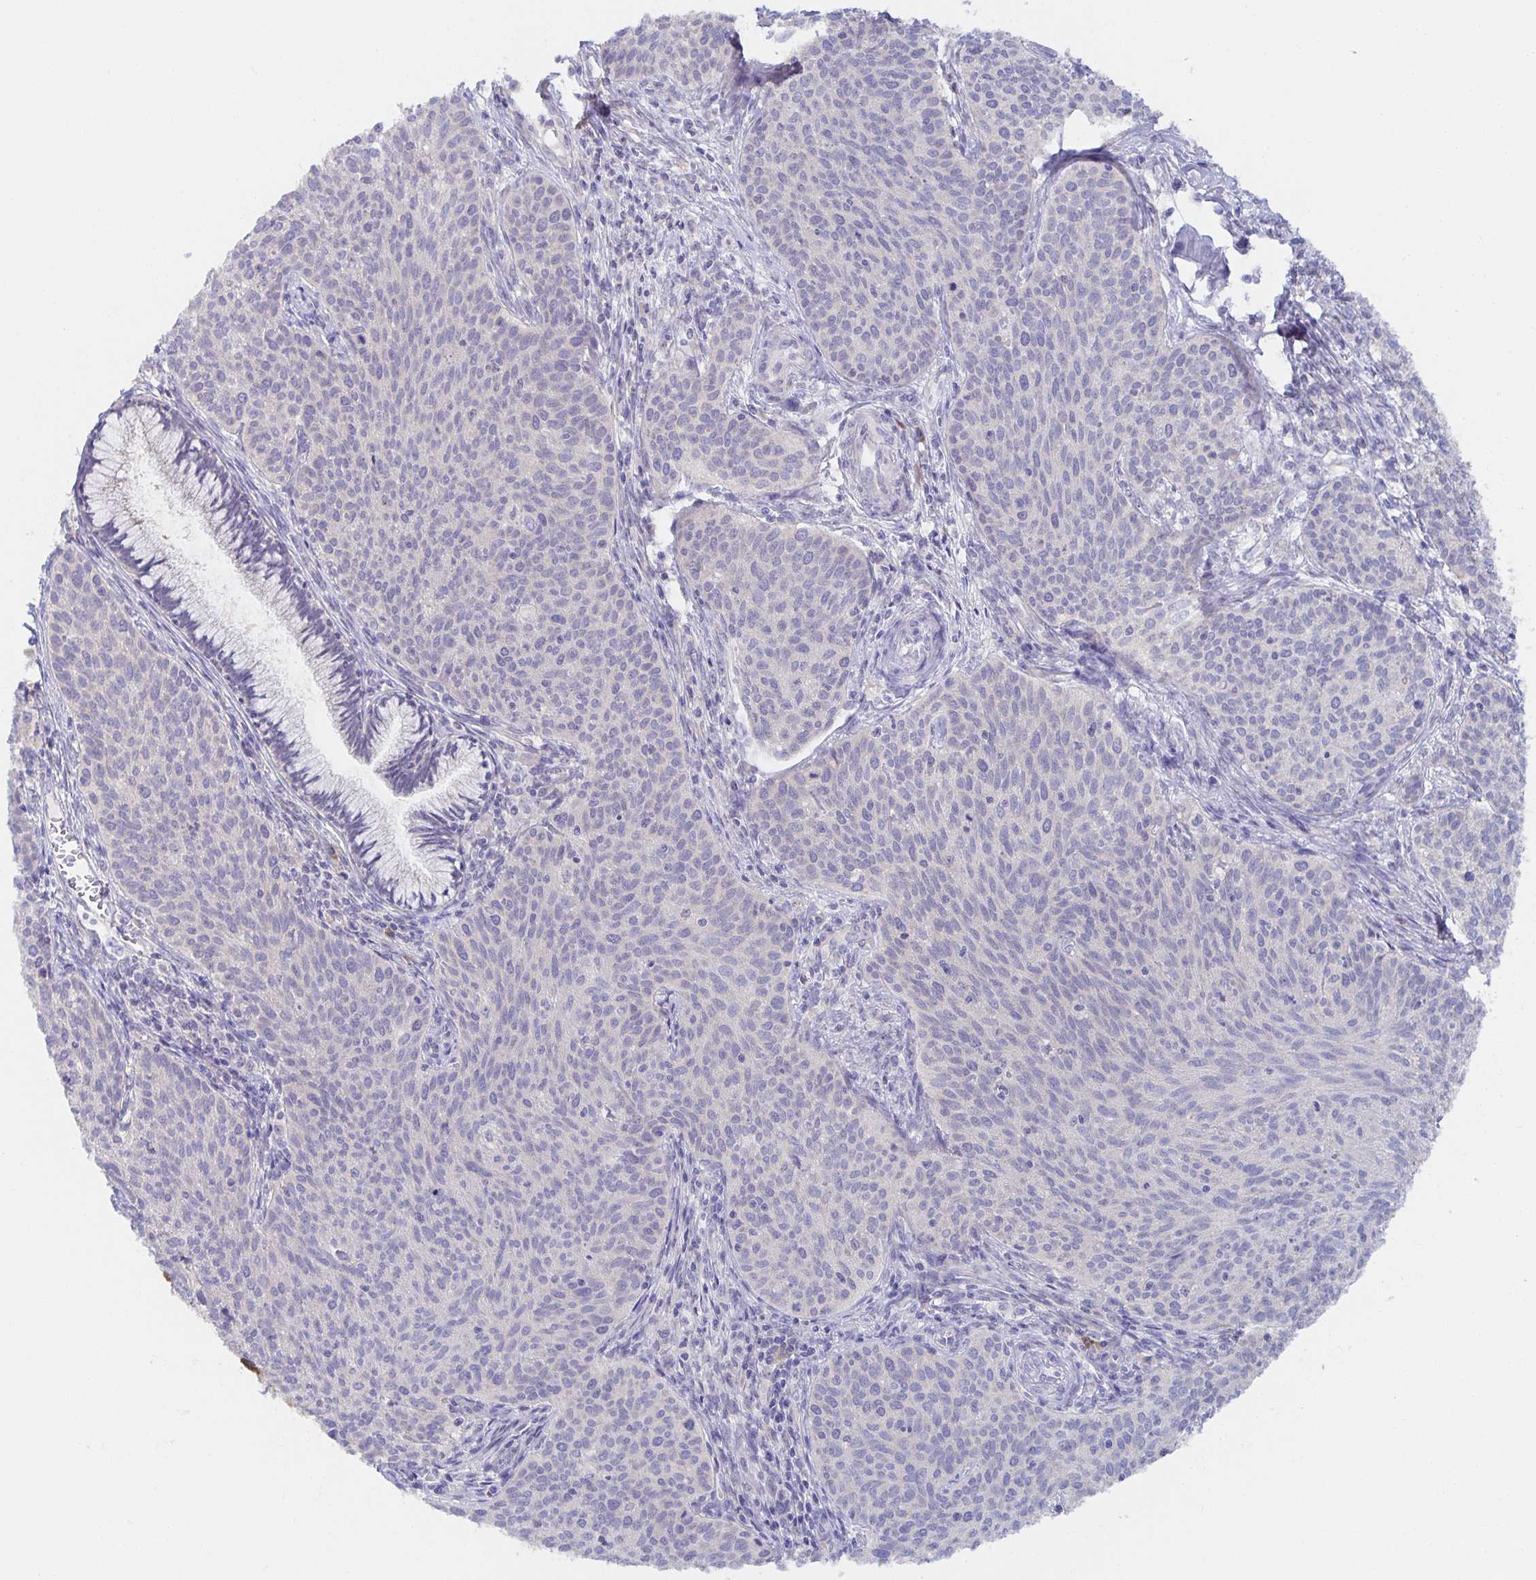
{"staining": {"intensity": "negative", "quantity": "none", "location": "none"}, "tissue": "cervical cancer", "cell_type": "Tumor cells", "image_type": "cancer", "snomed": [{"axis": "morphology", "description": "Squamous cell carcinoma, NOS"}, {"axis": "topography", "description": "Cervix"}], "caption": "IHC photomicrograph of neoplastic tissue: cervical cancer (squamous cell carcinoma) stained with DAB (3,3'-diaminobenzidine) displays no significant protein positivity in tumor cells.", "gene": "BAD", "patient": {"sex": "female", "age": 38}}